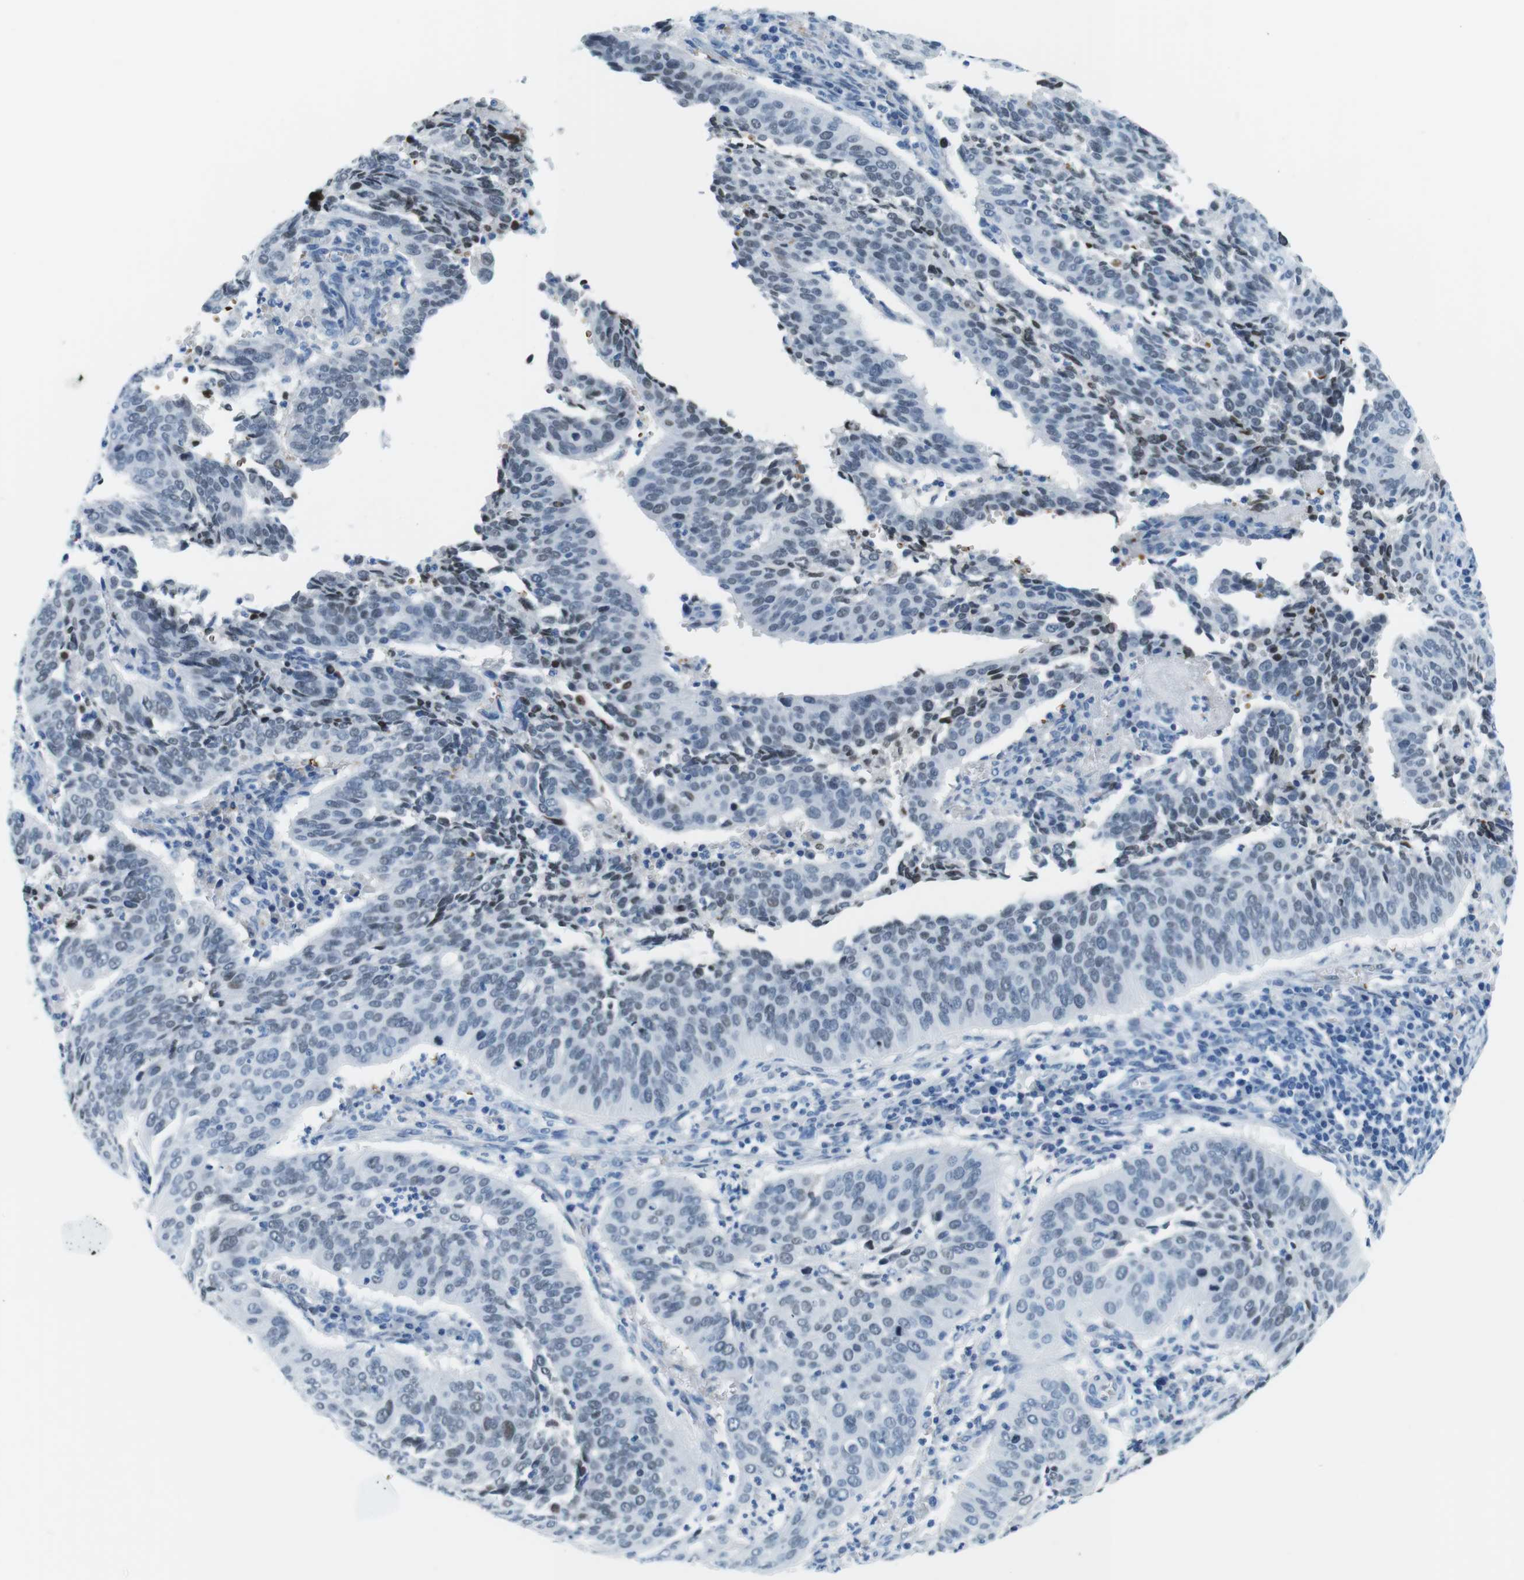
{"staining": {"intensity": "weak", "quantity": "25%-75%", "location": "nuclear"}, "tissue": "cervical cancer", "cell_type": "Tumor cells", "image_type": "cancer", "snomed": [{"axis": "morphology", "description": "Normal tissue, NOS"}, {"axis": "morphology", "description": "Squamous cell carcinoma, NOS"}, {"axis": "topography", "description": "Cervix"}], "caption": "An image of cervical cancer (squamous cell carcinoma) stained for a protein displays weak nuclear brown staining in tumor cells.", "gene": "TFAP2C", "patient": {"sex": "female", "age": 39}}